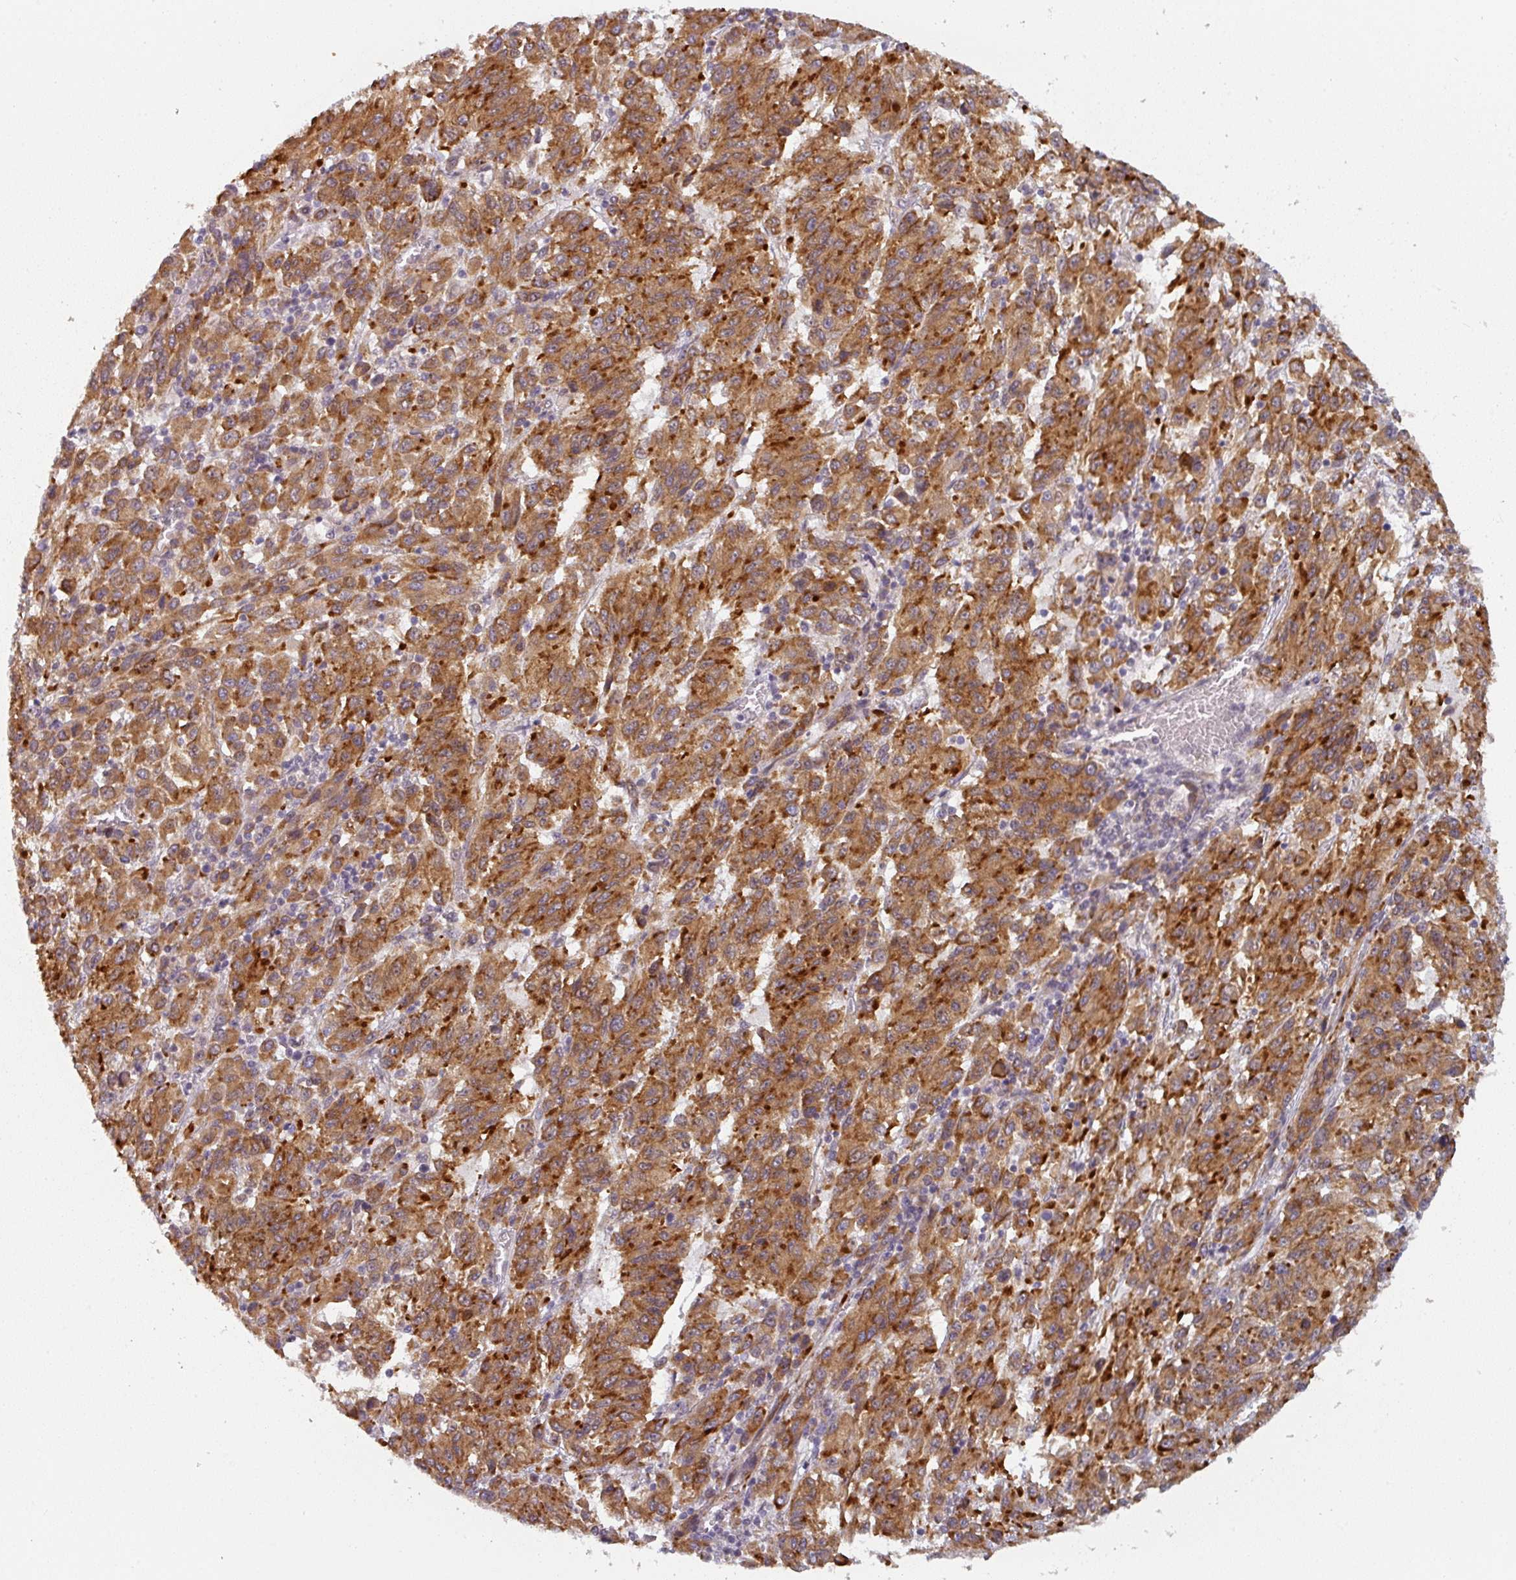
{"staining": {"intensity": "strong", "quantity": ">75%", "location": "cytoplasmic/membranous"}, "tissue": "melanoma", "cell_type": "Tumor cells", "image_type": "cancer", "snomed": [{"axis": "morphology", "description": "Malignant melanoma, Metastatic site"}, {"axis": "topography", "description": "Lung"}], "caption": "An immunohistochemistry (IHC) micrograph of neoplastic tissue is shown. Protein staining in brown highlights strong cytoplasmic/membranous positivity in melanoma within tumor cells.", "gene": "TAPT1", "patient": {"sex": "male", "age": 64}}